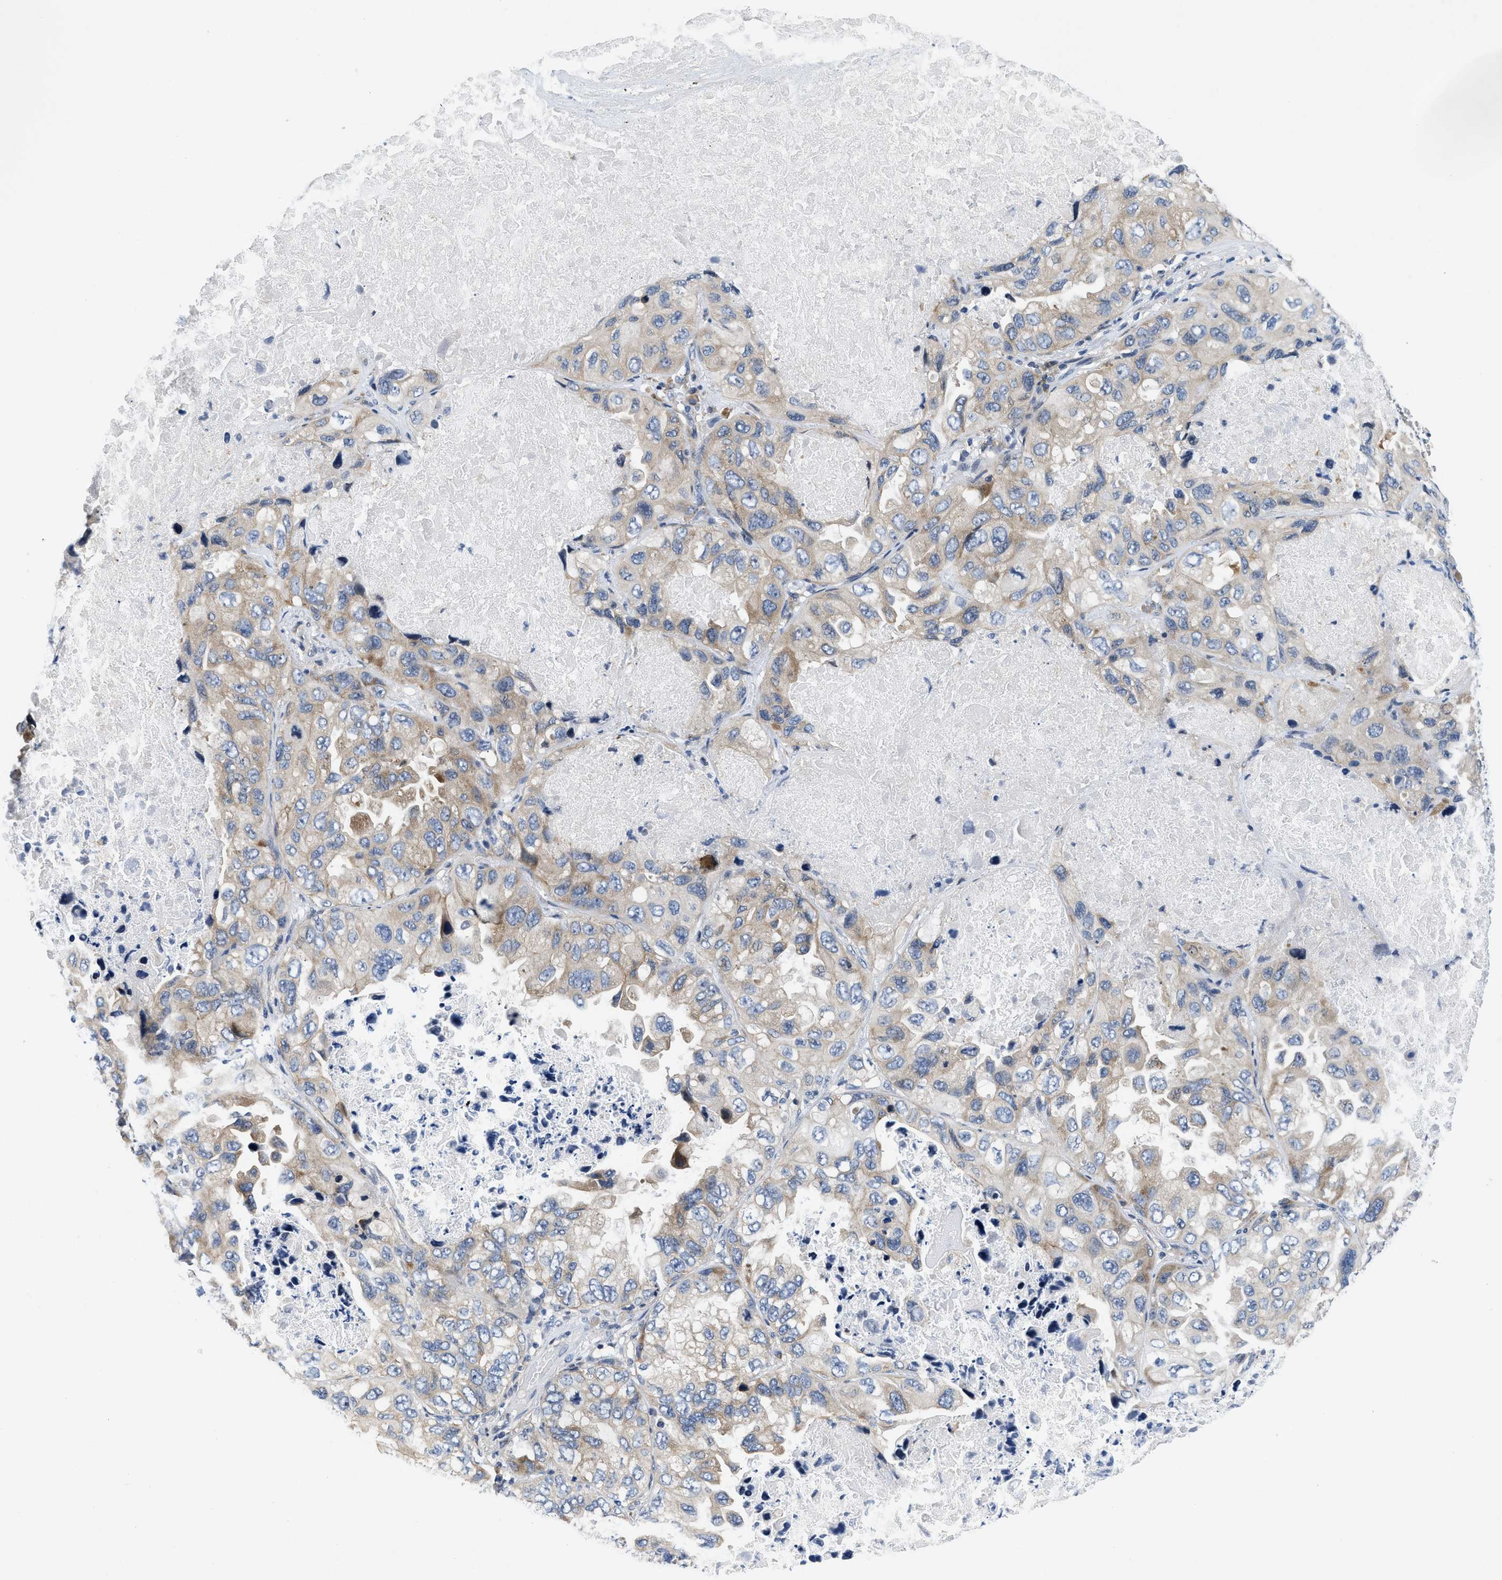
{"staining": {"intensity": "weak", "quantity": "25%-75%", "location": "cytoplasmic/membranous"}, "tissue": "lung cancer", "cell_type": "Tumor cells", "image_type": "cancer", "snomed": [{"axis": "morphology", "description": "Squamous cell carcinoma, NOS"}, {"axis": "topography", "description": "Lung"}], "caption": "Weak cytoplasmic/membranous protein staining is appreciated in approximately 25%-75% of tumor cells in lung cancer.", "gene": "IKBKE", "patient": {"sex": "female", "age": 73}}